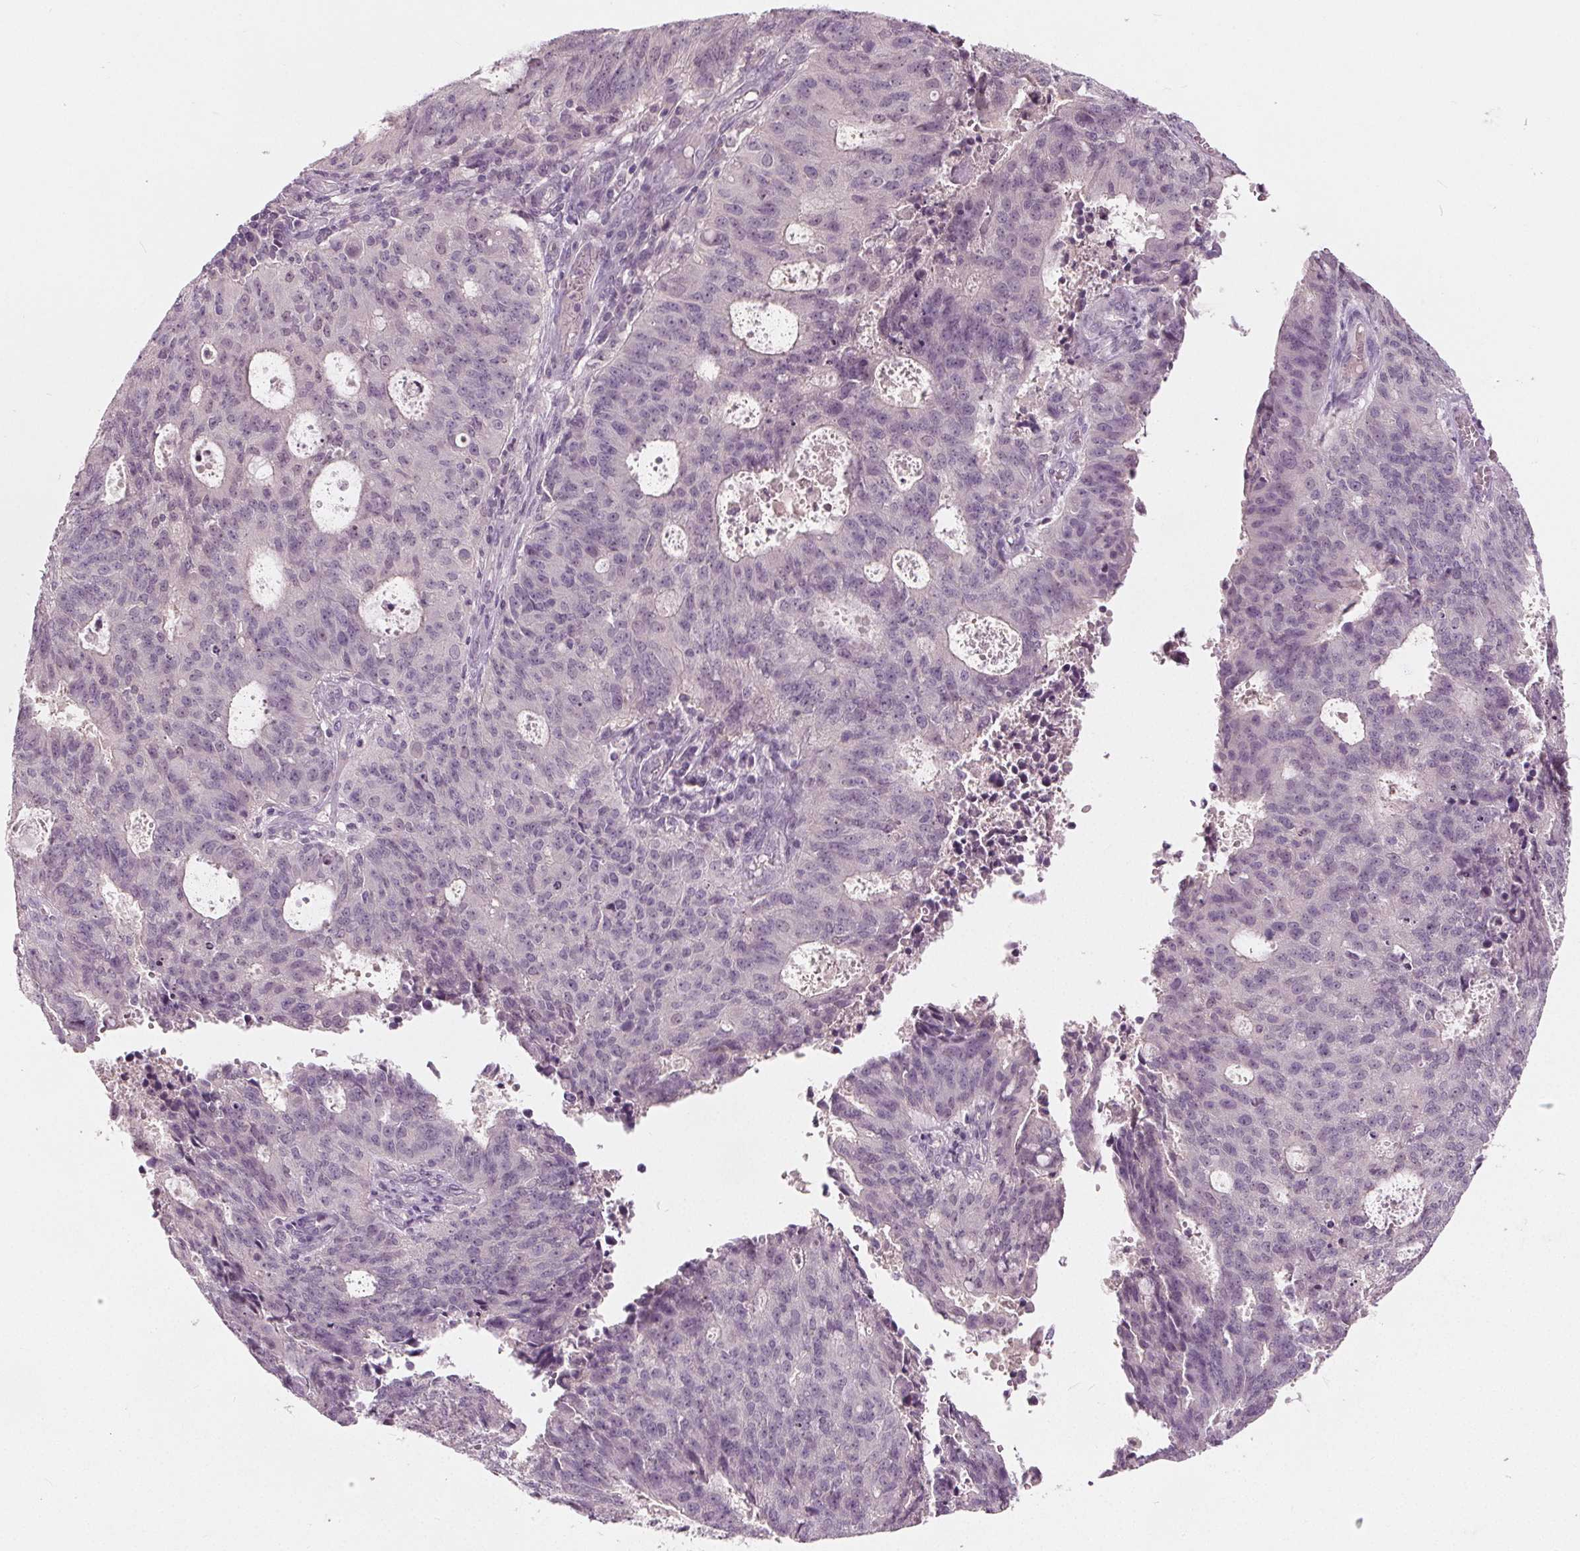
{"staining": {"intensity": "negative", "quantity": "none", "location": "none"}, "tissue": "endometrial cancer", "cell_type": "Tumor cells", "image_type": "cancer", "snomed": [{"axis": "morphology", "description": "Adenocarcinoma, NOS"}, {"axis": "topography", "description": "Endometrium"}], "caption": "Immunohistochemistry (IHC) micrograph of human endometrial cancer (adenocarcinoma) stained for a protein (brown), which demonstrates no expression in tumor cells. (DAB (3,3'-diaminobenzidine) immunohistochemistry (IHC) visualized using brightfield microscopy, high magnification).", "gene": "TKFC", "patient": {"sex": "female", "age": 82}}